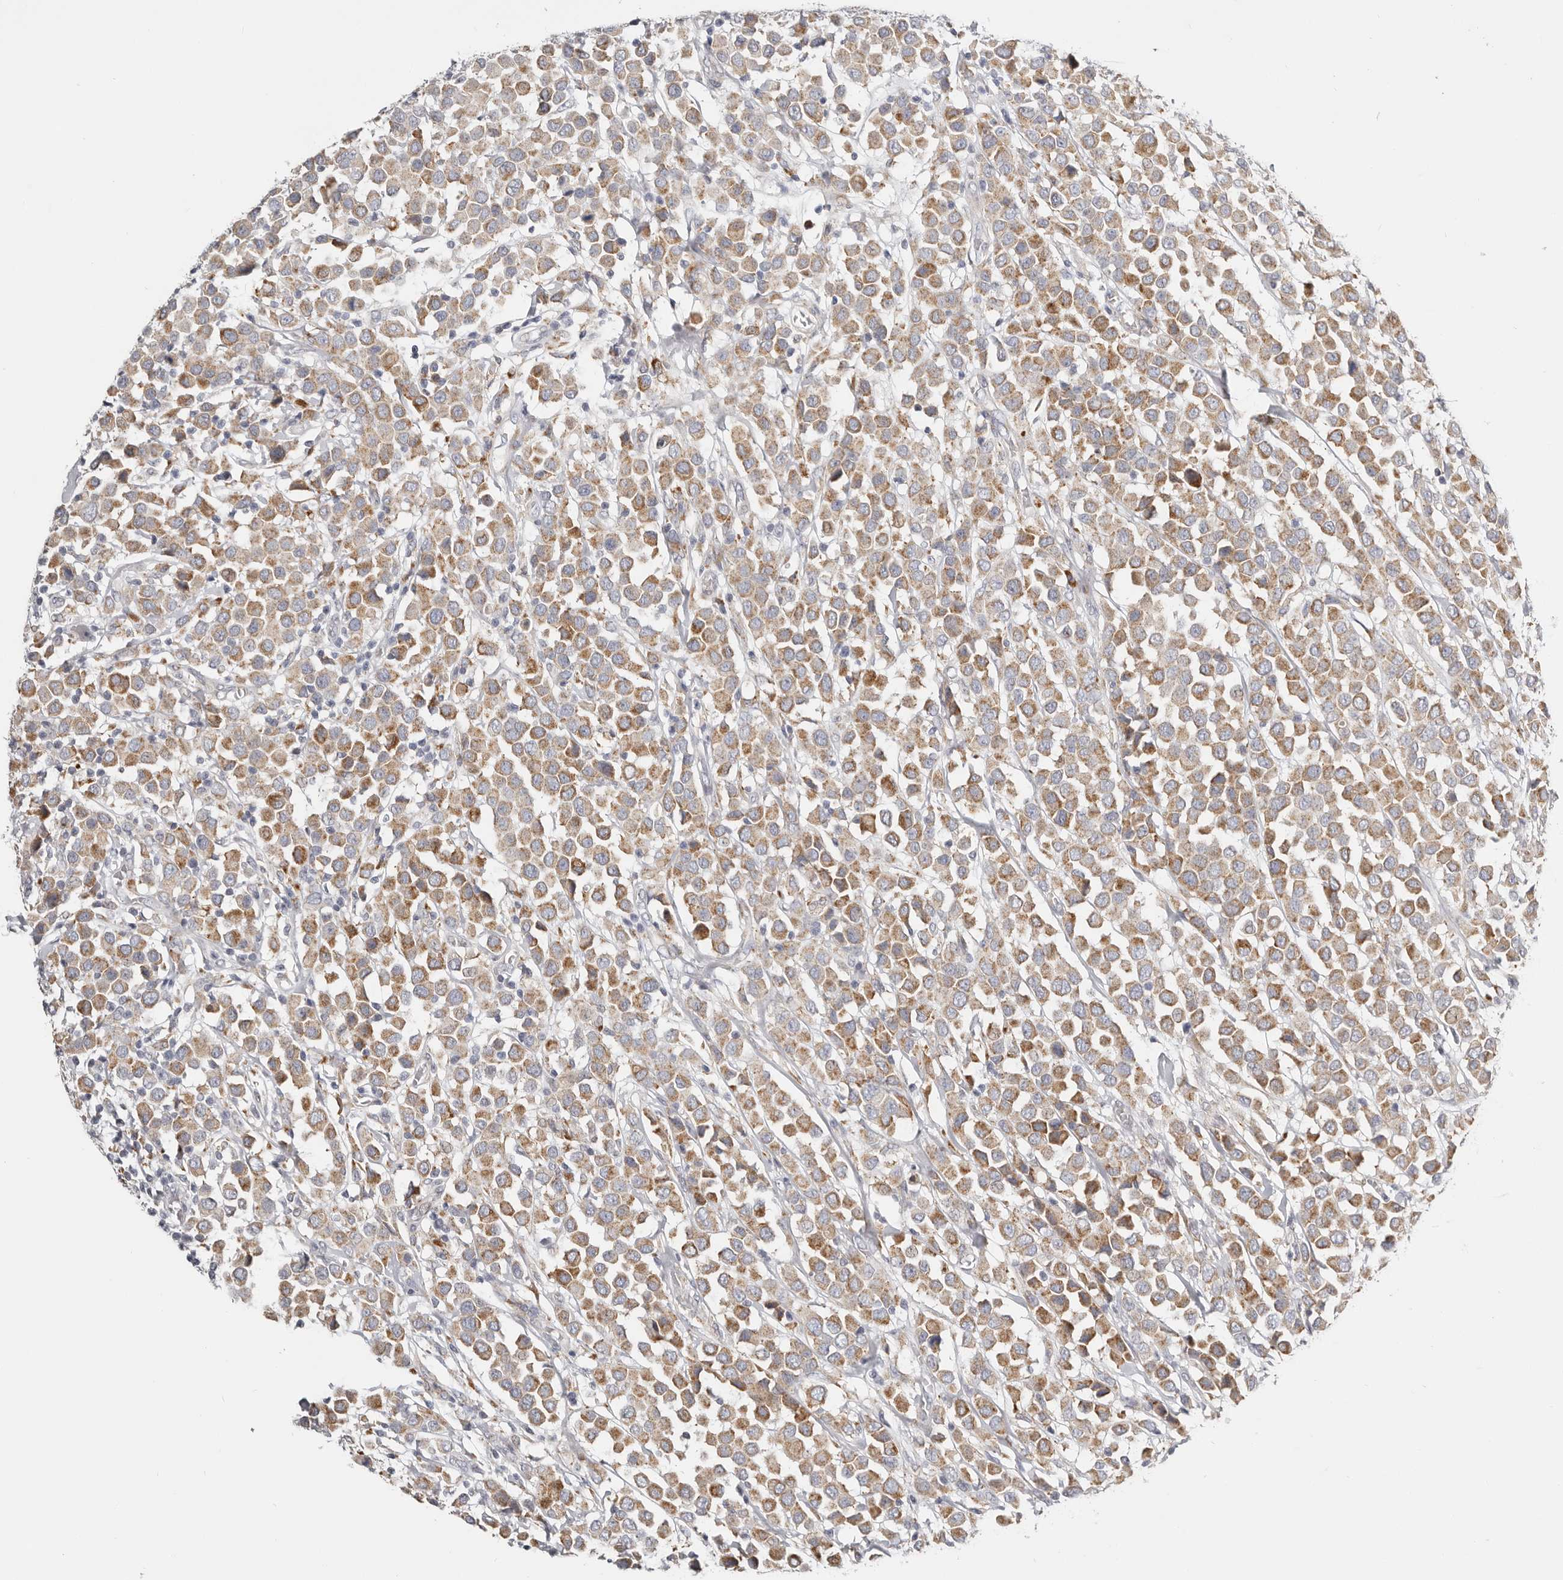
{"staining": {"intensity": "moderate", "quantity": ">75%", "location": "cytoplasmic/membranous"}, "tissue": "breast cancer", "cell_type": "Tumor cells", "image_type": "cancer", "snomed": [{"axis": "morphology", "description": "Duct carcinoma"}, {"axis": "topography", "description": "Breast"}], "caption": "Immunohistochemistry (IHC) micrograph of neoplastic tissue: invasive ductal carcinoma (breast) stained using immunohistochemistry (IHC) exhibits medium levels of moderate protein expression localized specifically in the cytoplasmic/membranous of tumor cells, appearing as a cytoplasmic/membranous brown color.", "gene": "IL32", "patient": {"sex": "female", "age": 61}}